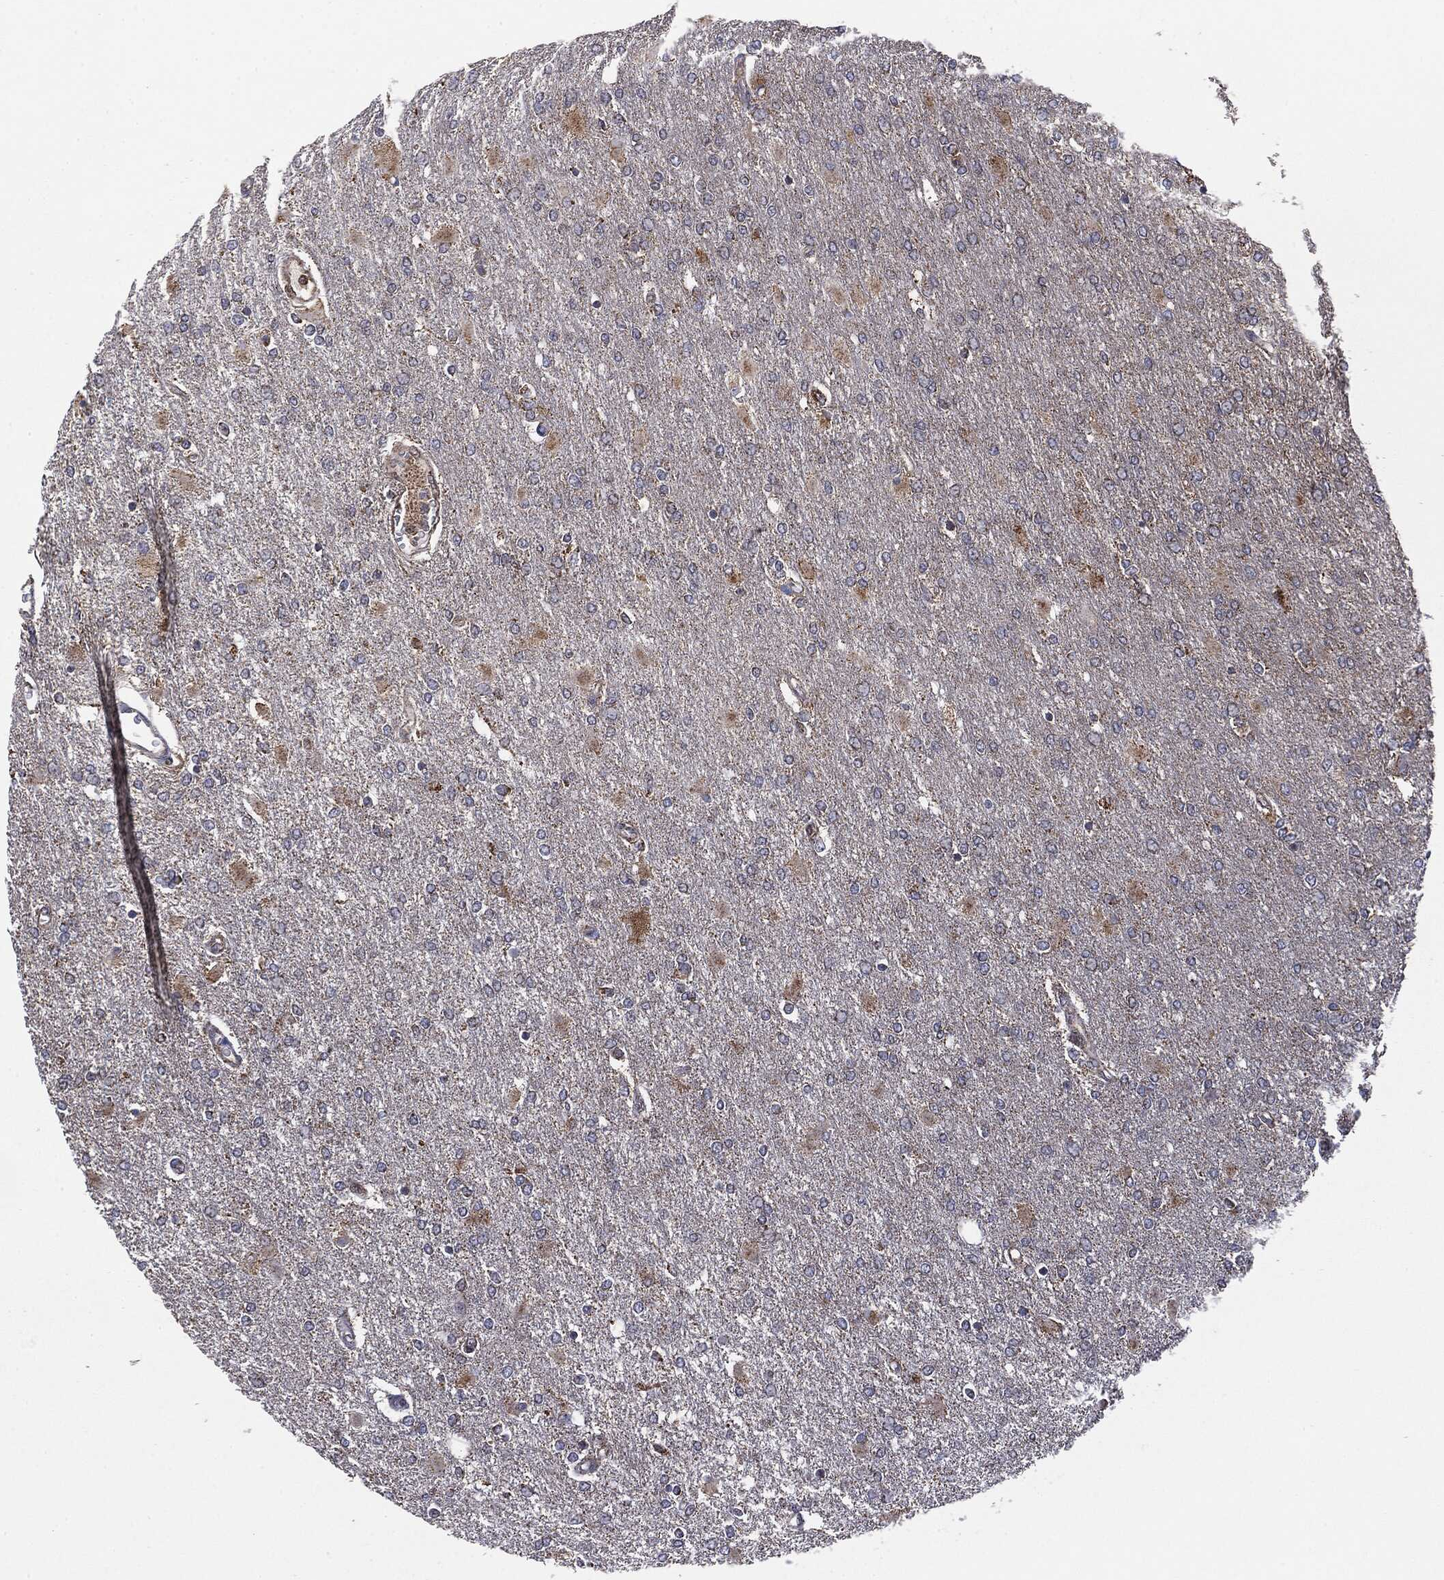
{"staining": {"intensity": "moderate", "quantity": "<25%", "location": "cytoplasmic/membranous"}, "tissue": "glioma", "cell_type": "Tumor cells", "image_type": "cancer", "snomed": [{"axis": "morphology", "description": "Glioma, malignant, High grade"}, {"axis": "topography", "description": "Cerebral cortex"}], "caption": "IHC image of neoplastic tissue: human glioma stained using immunohistochemistry displays low levels of moderate protein expression localized specifically in the cytoplasmic/membranous of tumor cells, appearing as a cytoplasmic/membranous brown color.", "gene": "MTOR", "patient": {"sex": "male", "age": 79}}